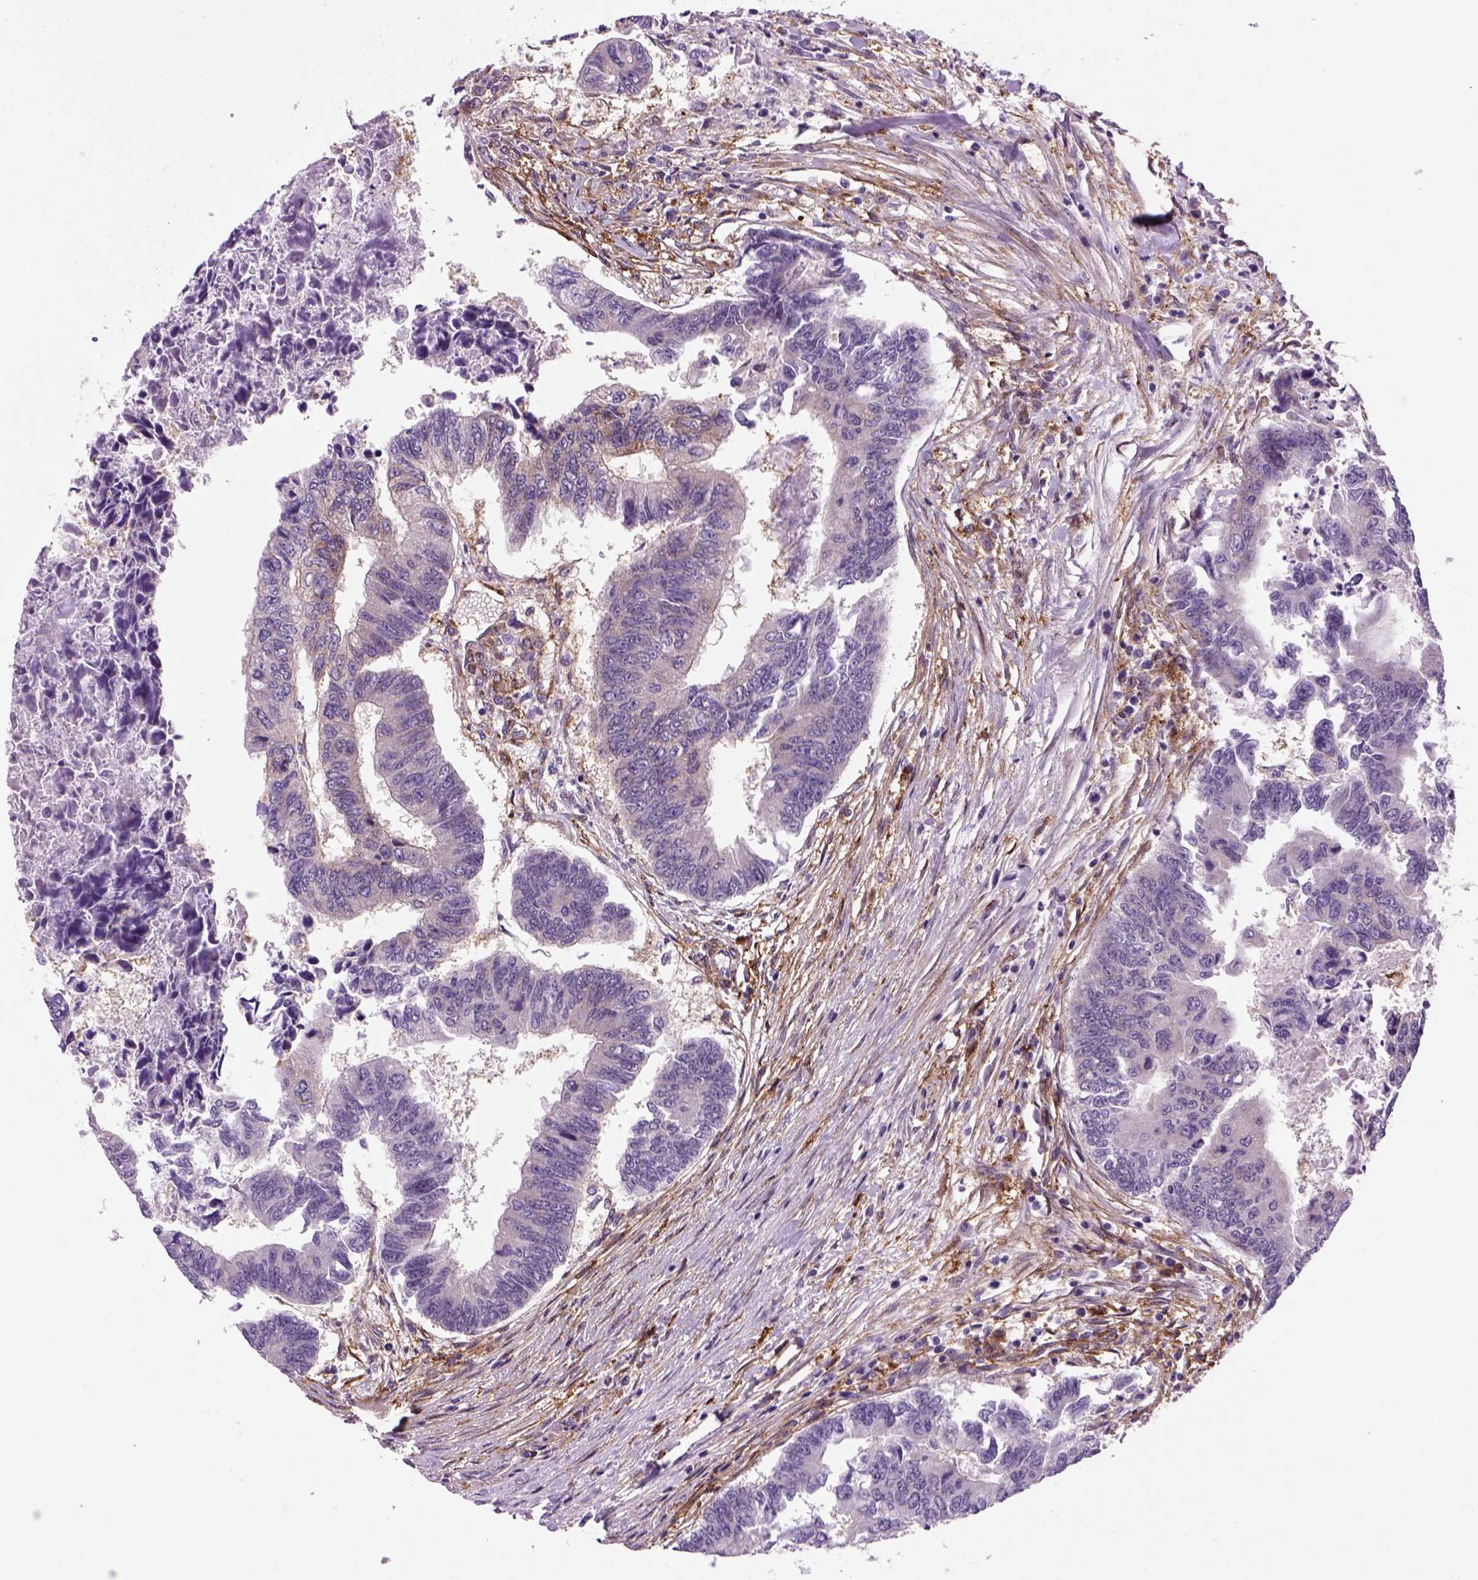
{"staining": {"intensity": "negative", "quantity": "none", "location": "none"}, "tissue": "colorectal cancer", "cell_type": "Tumor cells", "image_type": "cancer", "snomed": [{"axis": "morphology", "description": "Adenocarcinoma, NOS"}, {"axis": "topography", "description": "Colon"}], "caption": "This is an immunohistochemistry (IHC) histopathology image of human colorectal cancer (adenocarcinoma). There is no expression in tumor cells.", "gene": "MARCKS", "patient": {"sex": "female", "age": 65}}